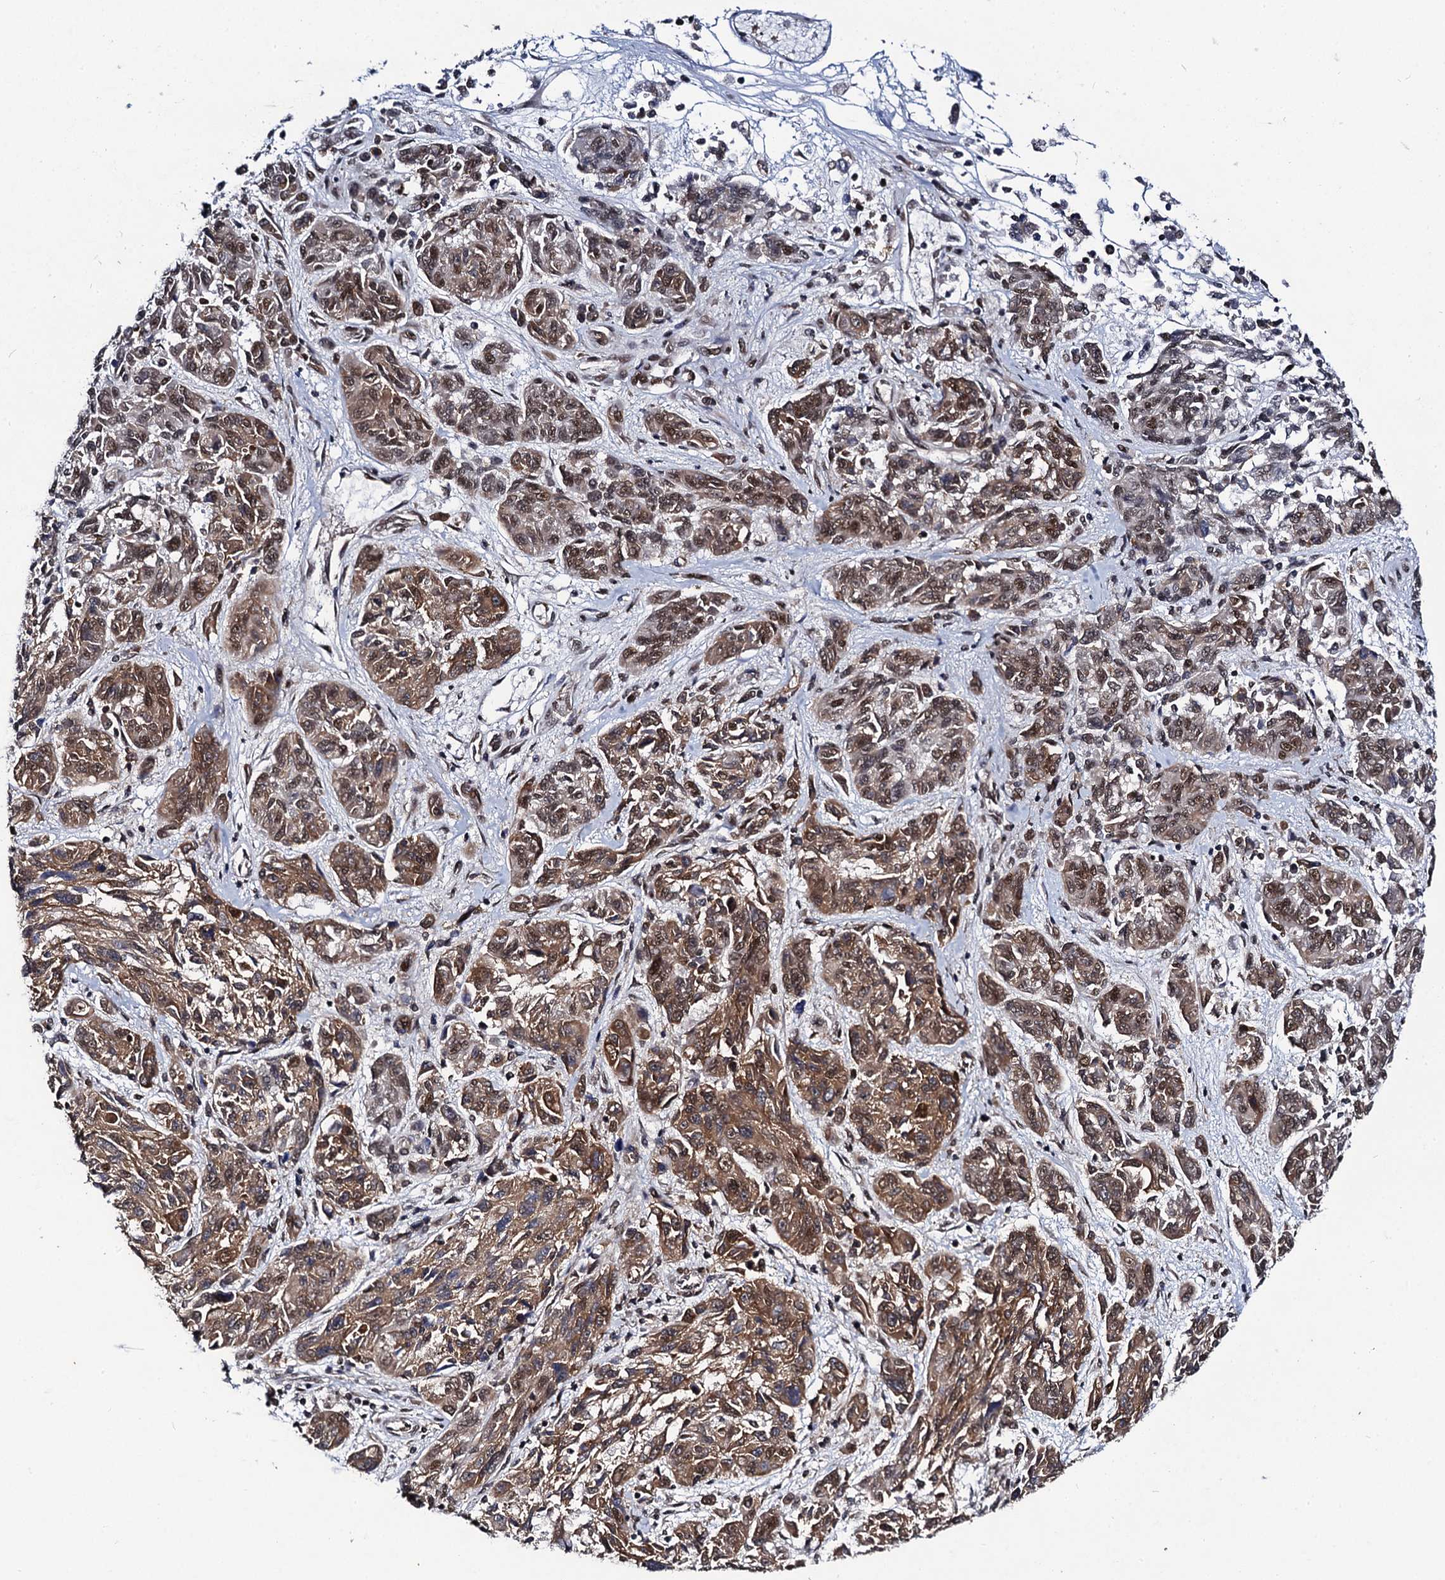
{"staining": {"intensity": "moderate", "quantity": ">75%", "location": "cytoplasmic/membranous,nuclear"}, "tissue": "melanoma", "cell_type": "Tumor cells", "image_type": "cancer", "snomed": [{"axis": "morphology", "description": "Malignant melanoma, NOS"}, {"axis": "topography", "description": "Skin"}], "caption": "The photomicrograph shows immunohistochemical staining of melanoma. There is moderate cytoplasmic/membranous and nuclear positivity is appreciated in approximately >75% of tumor cells. (DAB (3,3'-diaminobenzidine) IHC, brown staining for protein, blue staining for nuclei).", "gene": "CSTF3", "patient": {"sex": "male", "age": 53}}